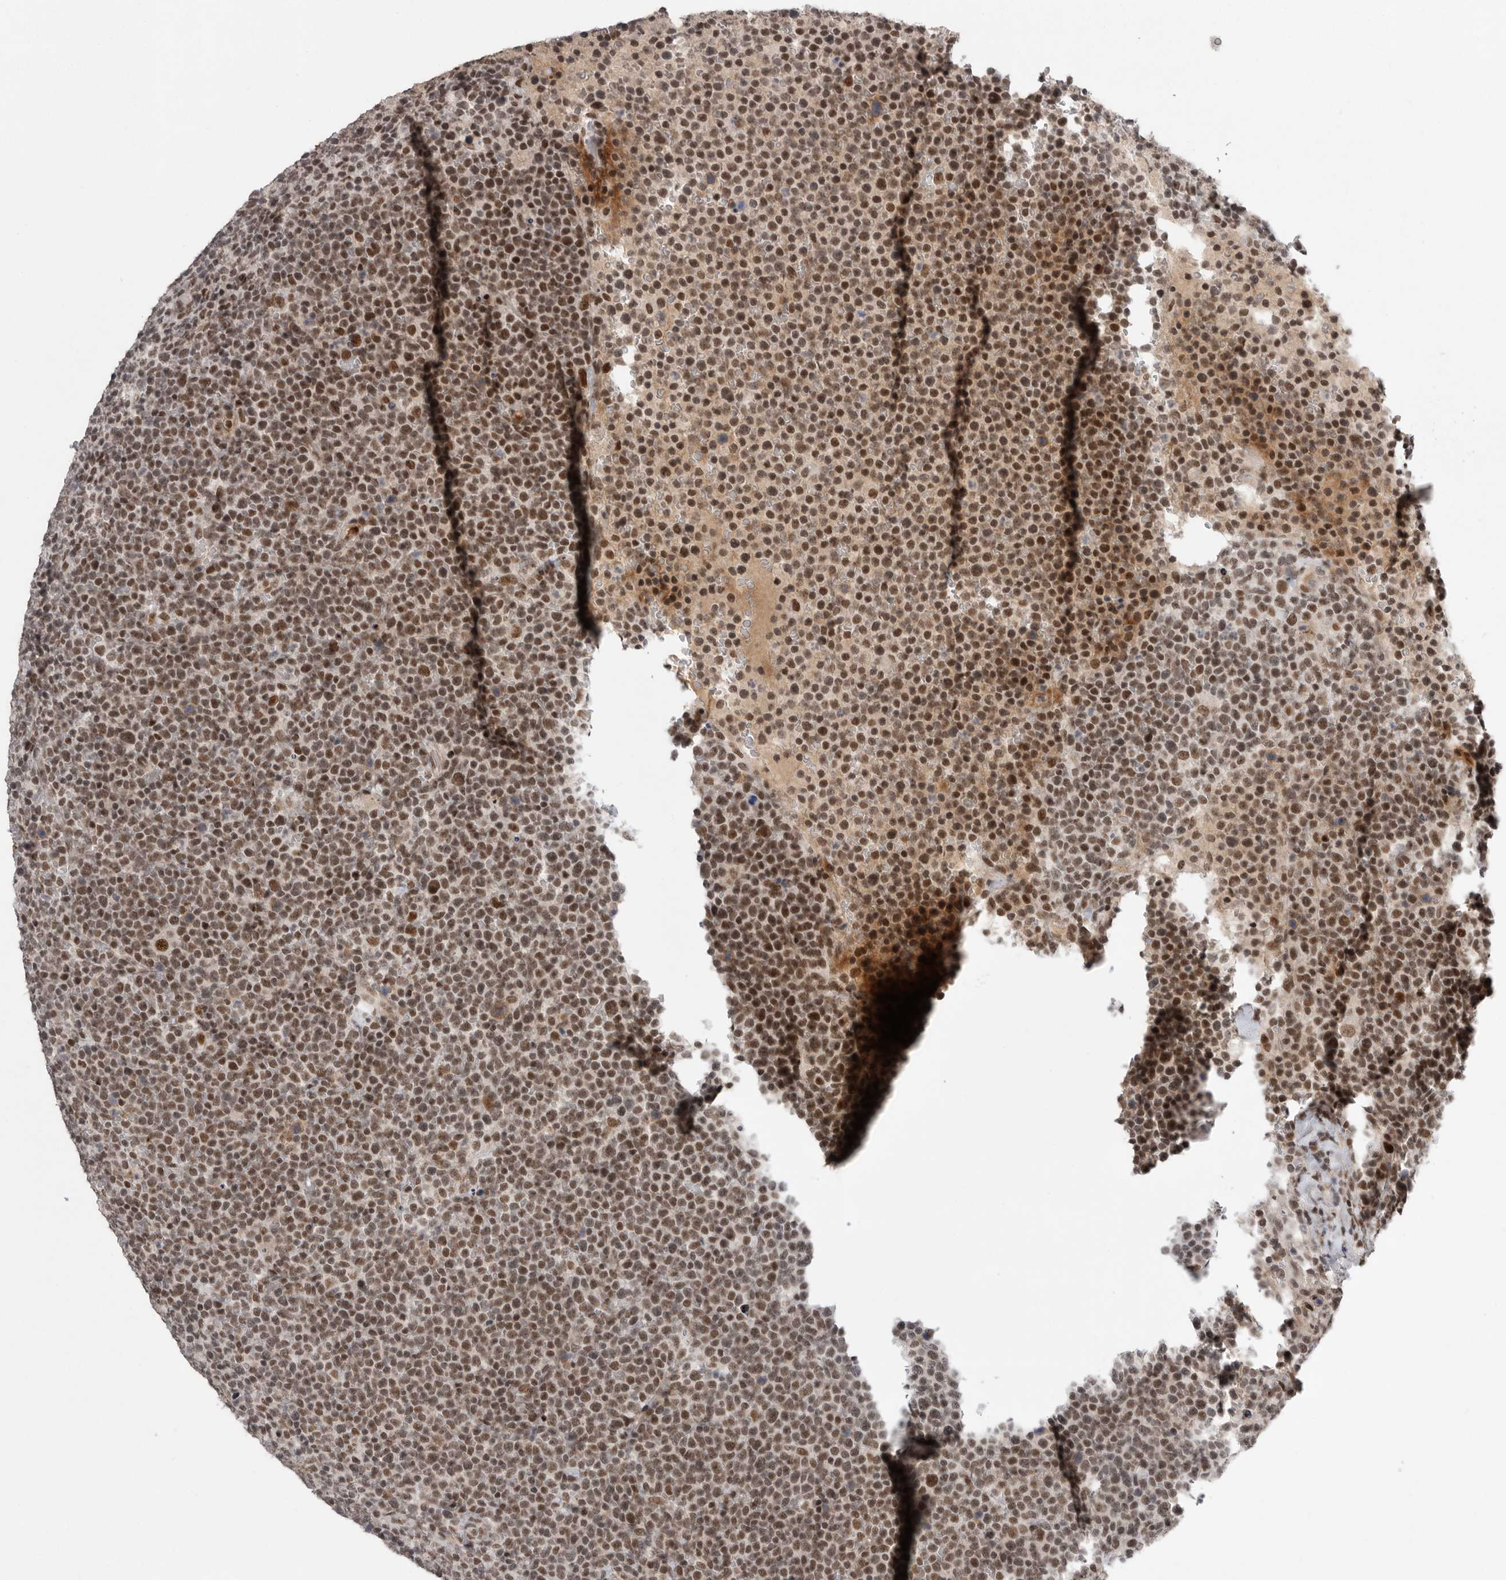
{"staining": {"intensity": "moderate", "quantity": ">75%", "location": "nuclear"}, "tissue": "lymphoma", "cell_type": "Tumor cells", "image_type": "cancer", "snomed": [{"axis": "morphology", "description": "Malignant lymphoma, non-Hodgkin's type, High grade"}, {"axis": "topography", "description": "Lymph node"}], "caption": "High-grade malignant lymphoma, non-Hodgkin's type stained for a protein (brown) displays moderate nuclear positive positivity in approximately >75% of tumor cells.", "gene": "POU5F1", "patient": {"sex": "male", "age": 61}}